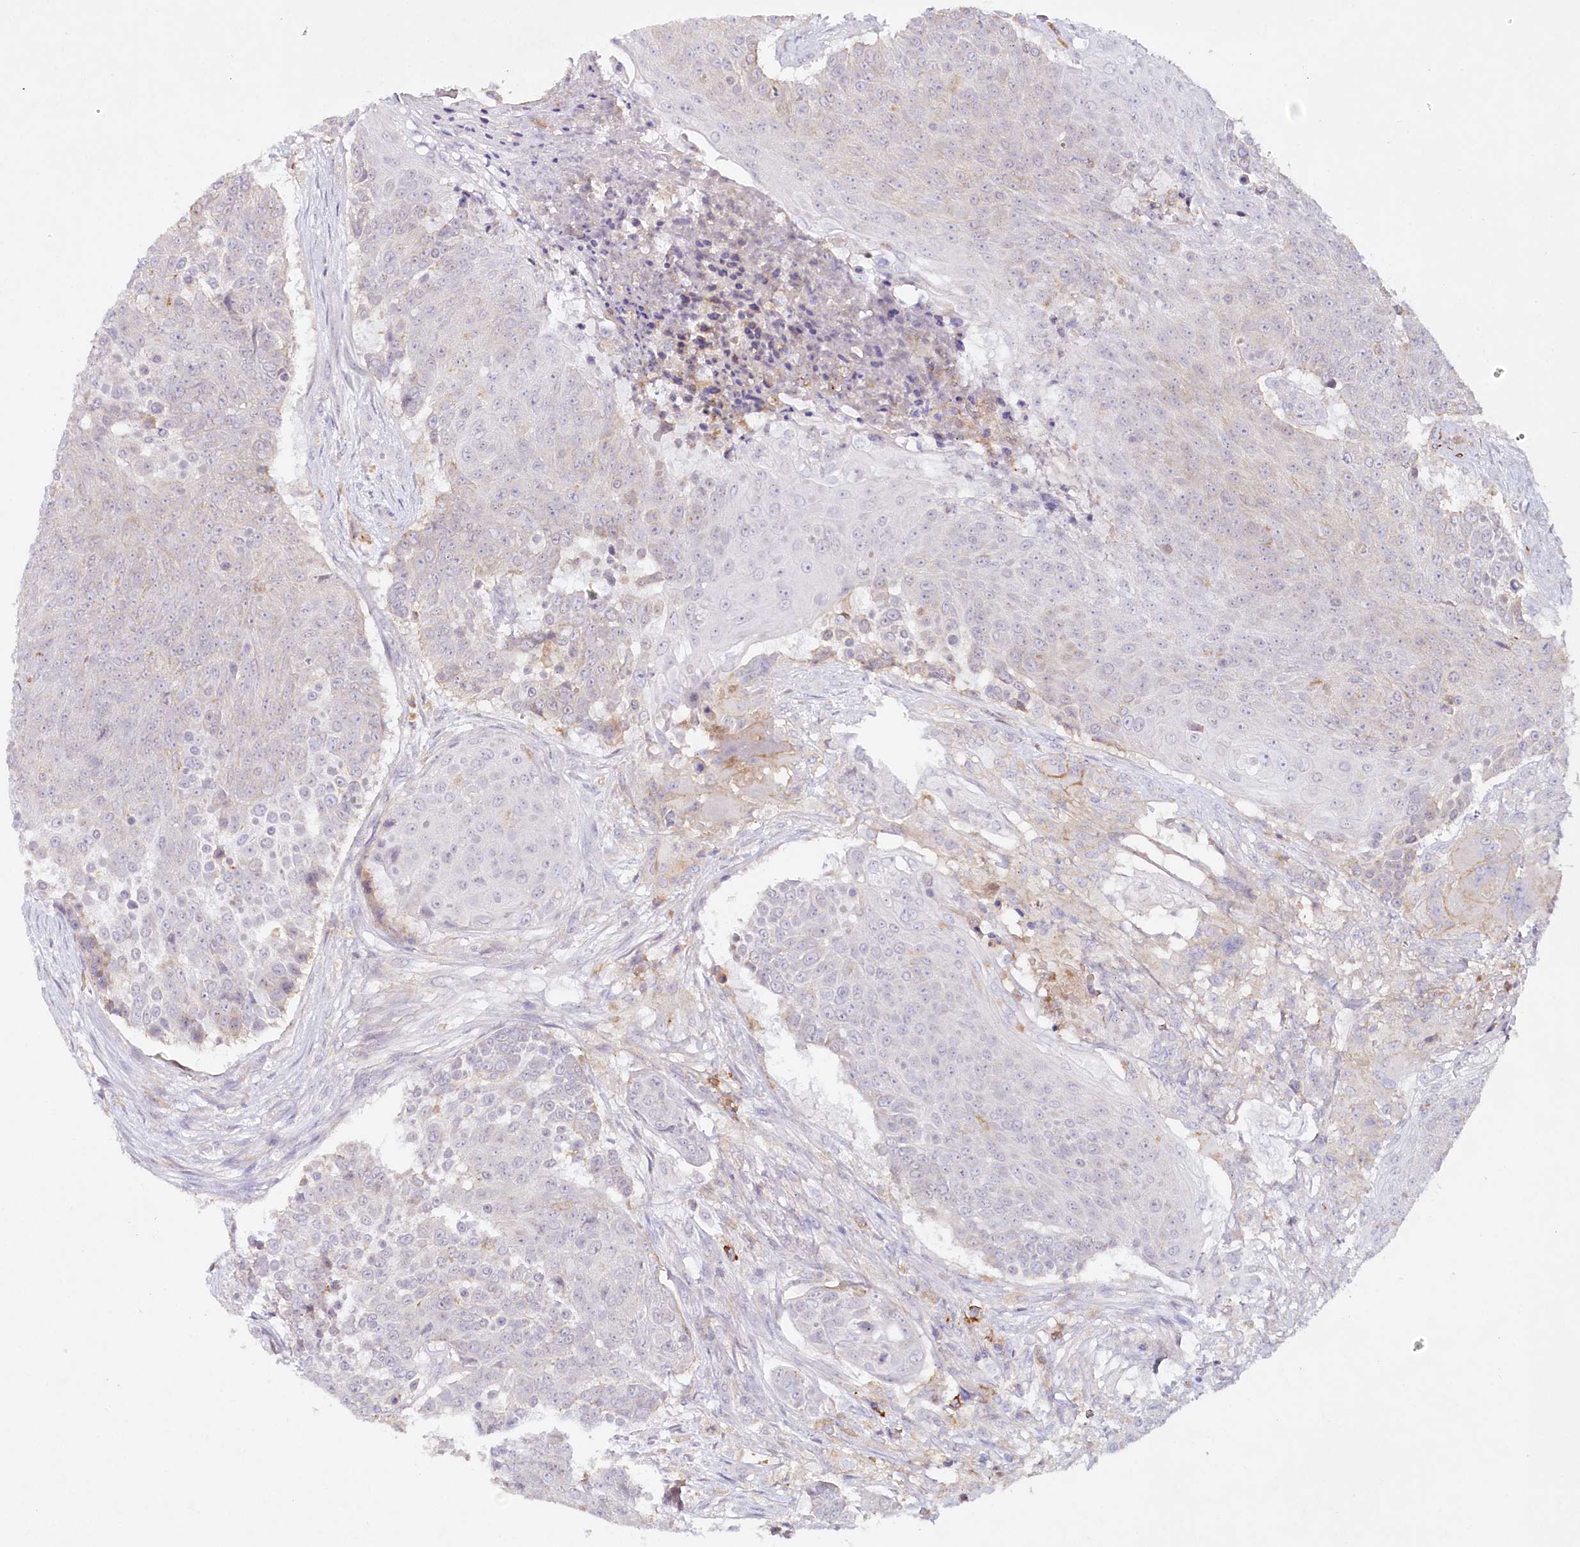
{"staining": {"intensity": "negative", "quantity": "none", "location": "none"}, "tissue": "urothelial cancer", "cell_type": "Tumor cells", "image_type": "cancer", "snomed": [{"axis": "morphology", "description": "Urothelial carcinoma, High grade"}, {"axis": "topography", "description": "Urinary bladder"}], "caption": "Urothelial cancer stained for a protein using immunohistochemistry (IHC) exhibits no positivity tumor cells.", "gene": "ALDH3B1", "patient": {"sex": "female", "age": 63}}